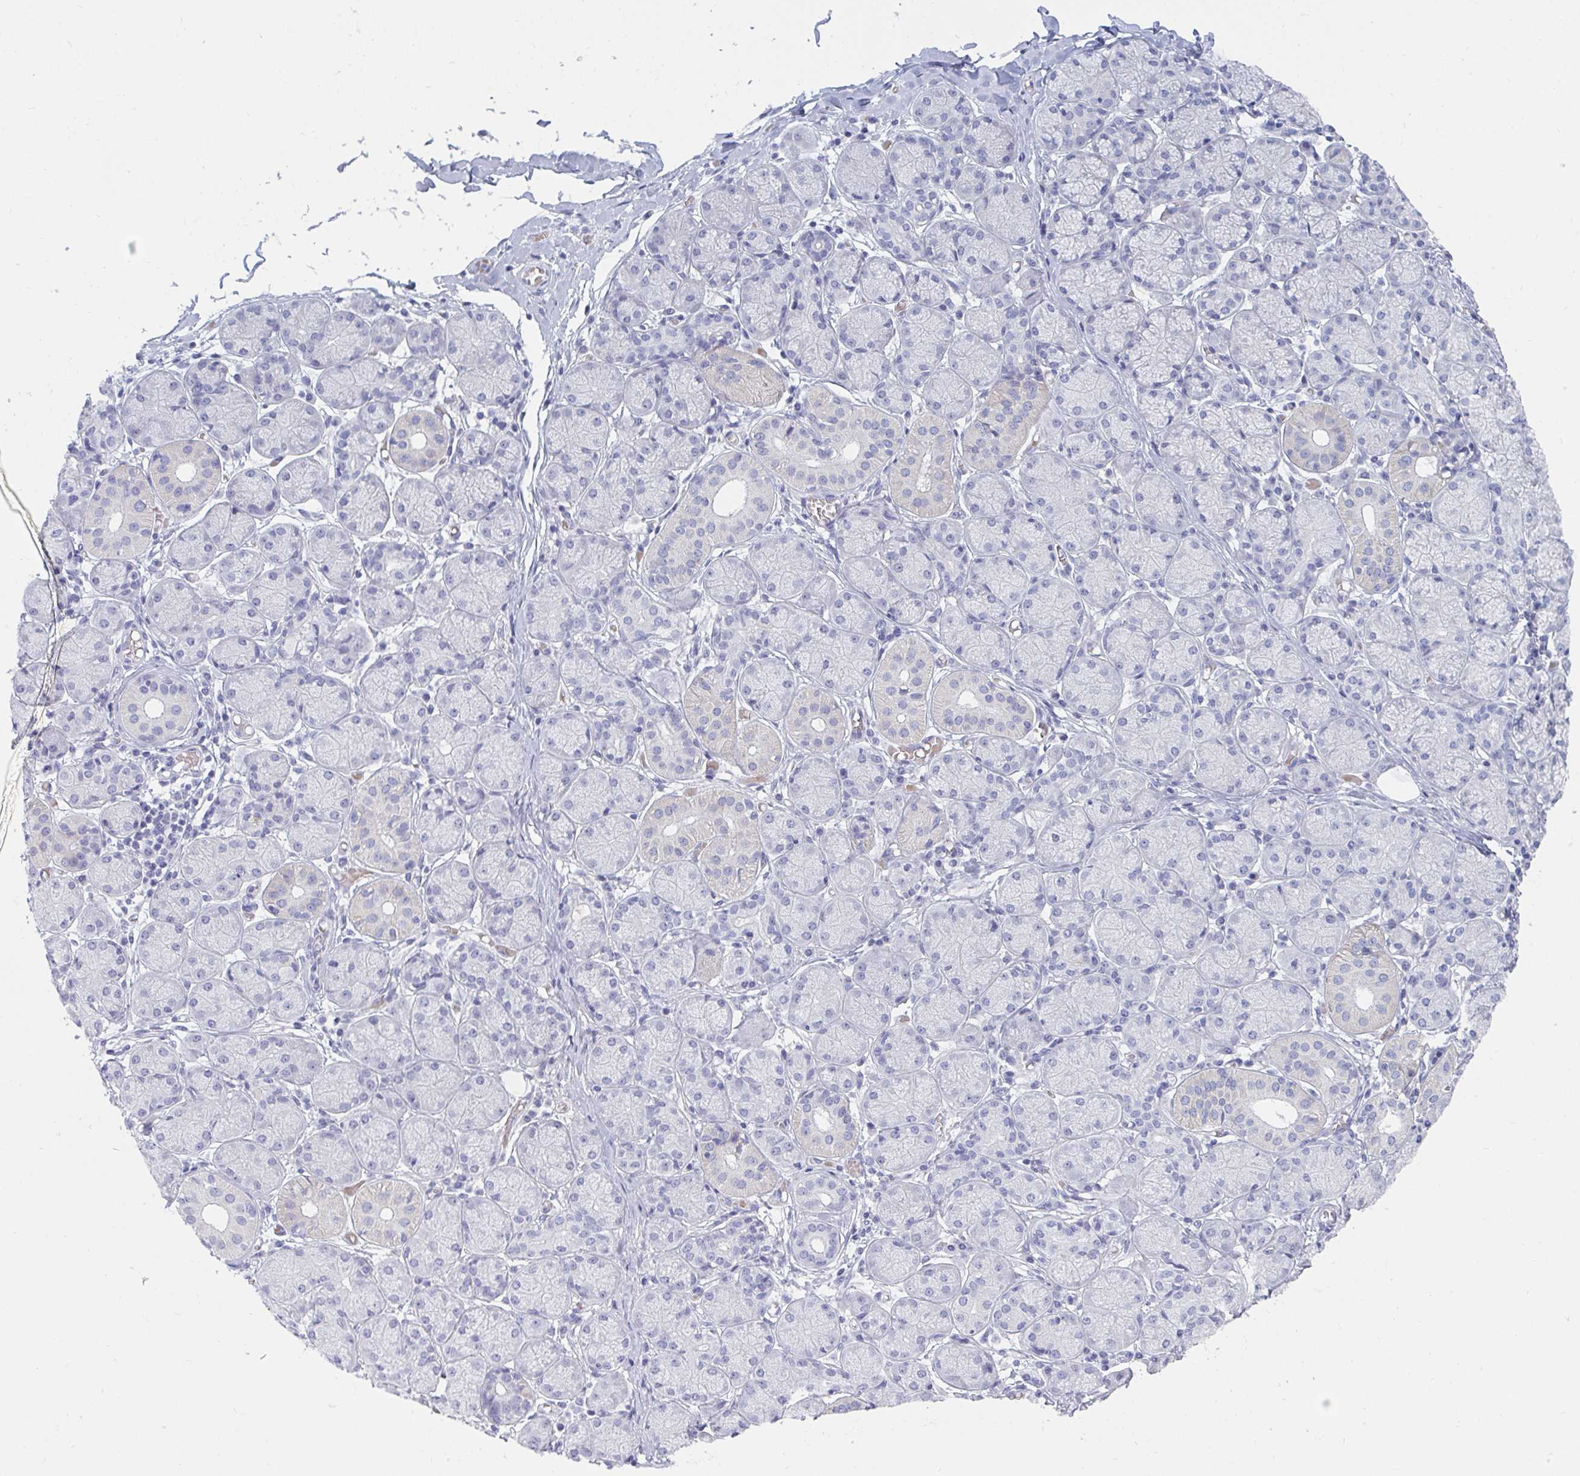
{"staining": {"intensity": "negative", "quantity": "none", "location": "none"}, "tissue": "salivary gland", "cell_type": "Glandular cells", "image_type": "normal", "snomed": [{"axis": "morphology", "description": "Normal tissue, NOS"}, {"axis": "topography", "description": "Salivary gland"}], "caption": "Protein analysis of unremarkable salivary gland reveals no significant positivity in glandular cells.", "gene": "SHB", "patient": {"sex": "female", "age": 24}}